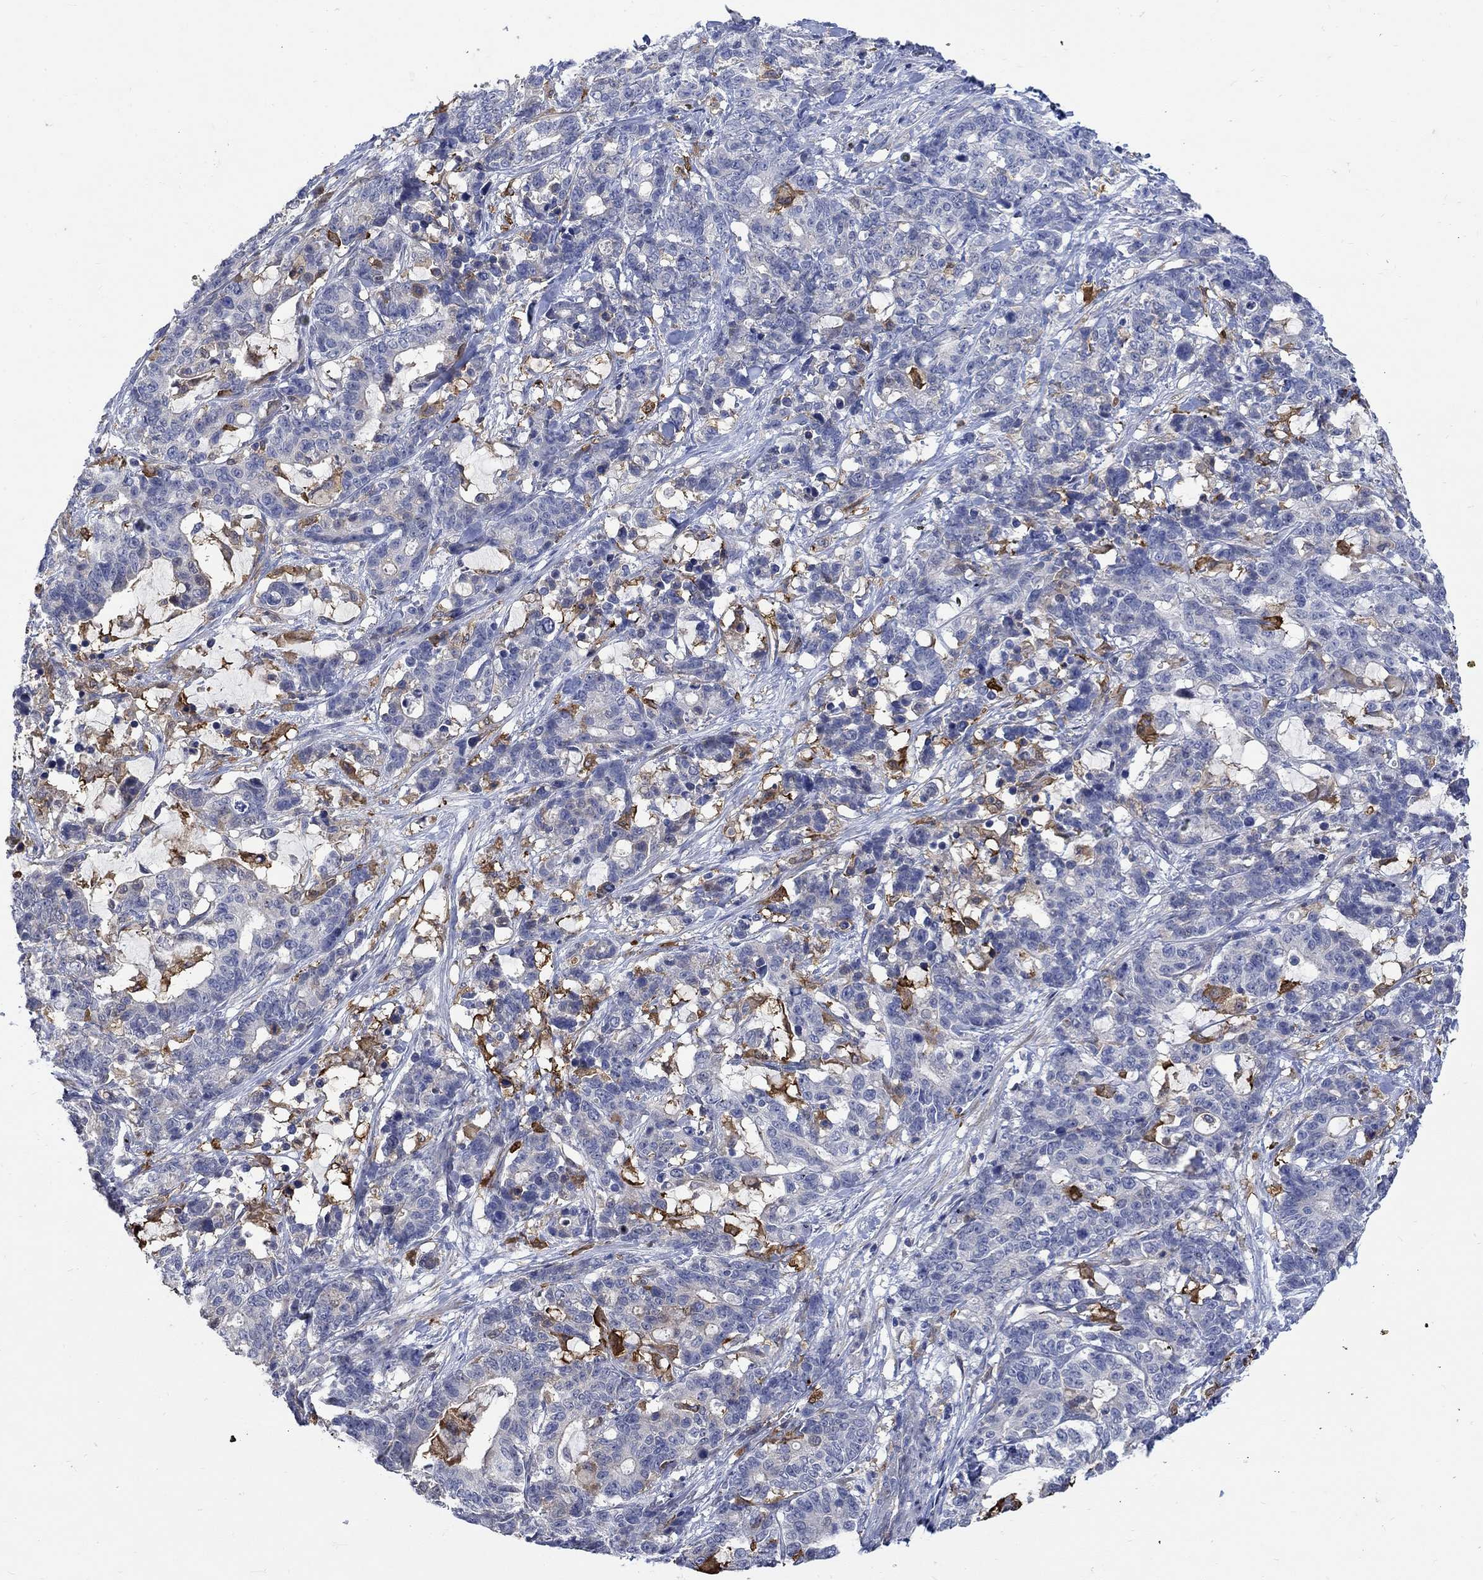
{"staining": {"intensity": "weak", "quantity": "<25%", "location": "cytoplasmic/membranous"}, "tissue": "stomach cancer", "cell_type": "Tumor cells", "image_type": "cancer", "snomed": [{"axis": "morphology", "description": "Normal tissue, NOS"}, {"axis": "morphology", "description": "Adenocarcinoma, NOS"}, {"axis": "topography", "description": "Stomach"}], "caption": "Stomach adenocarcinoma stained for a protein using immunohistochemistry (IHC) demonstrates no positivity tumor cells.", "gene": "TGM2", "patient": {"sex": "female", "age": 64}}